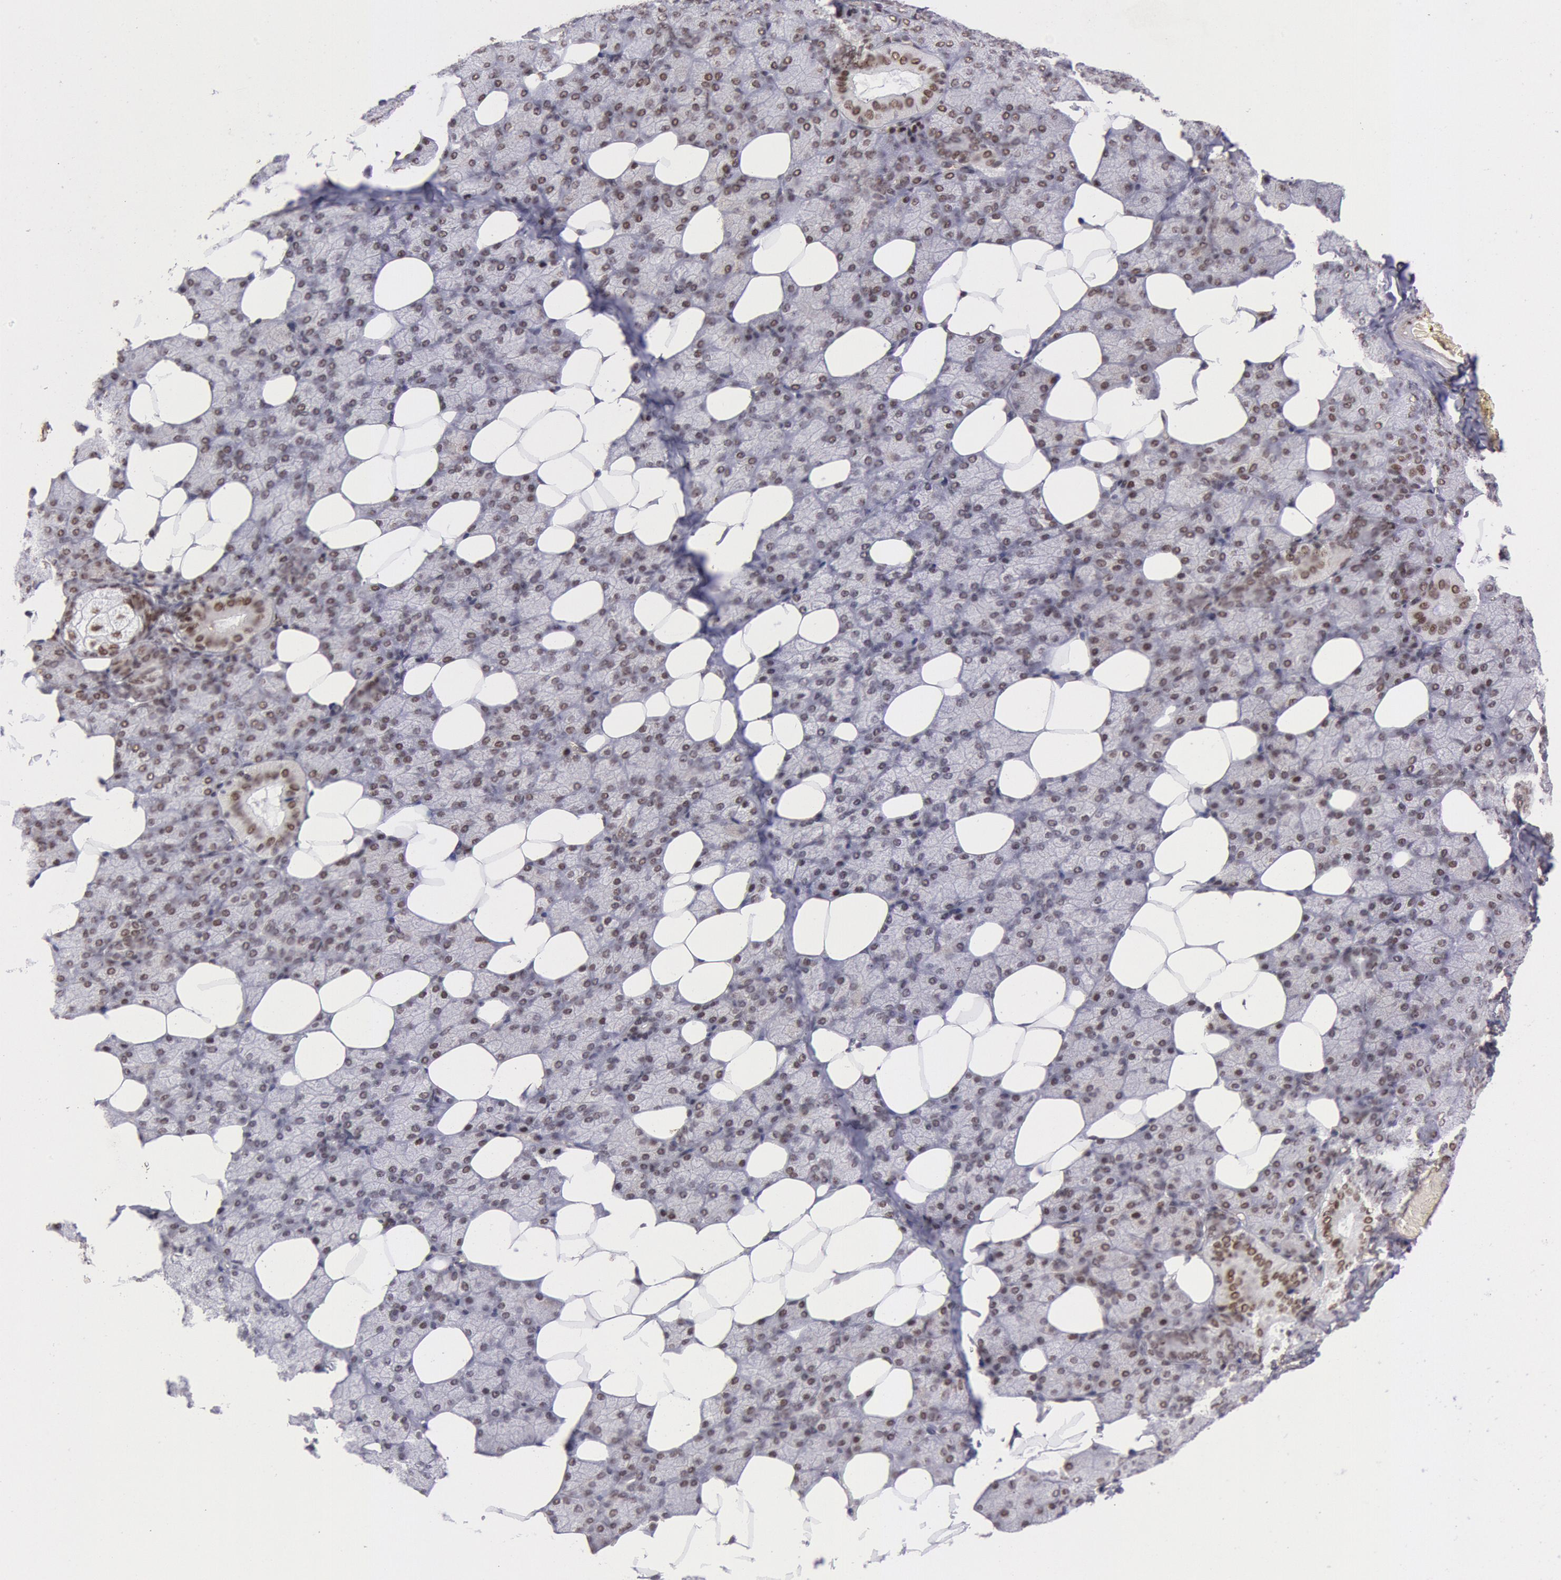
{"staining": {"intensity": "moderate", "quantity": ">75%", "location": "nuclear"}, "tissue": "salivary gland", "cell_type": "Glandular cells", "image_type": "normal", "snomed": [{"axis": "morphology", "description": "Normal tissue, NOS"}, {"axis": "topography", "description": "Lymph node"}, {"axis": "topography", "description": "Salivary gland"}], "caption": "Approximately >75% of glandular cells in unremarkable salivary gland exhibit moderate nuclear protein staining as visualized by brown immunohistochemical staining.", "gene": "CDKN2B", "patient": {"sex": "male", "age": 8}}